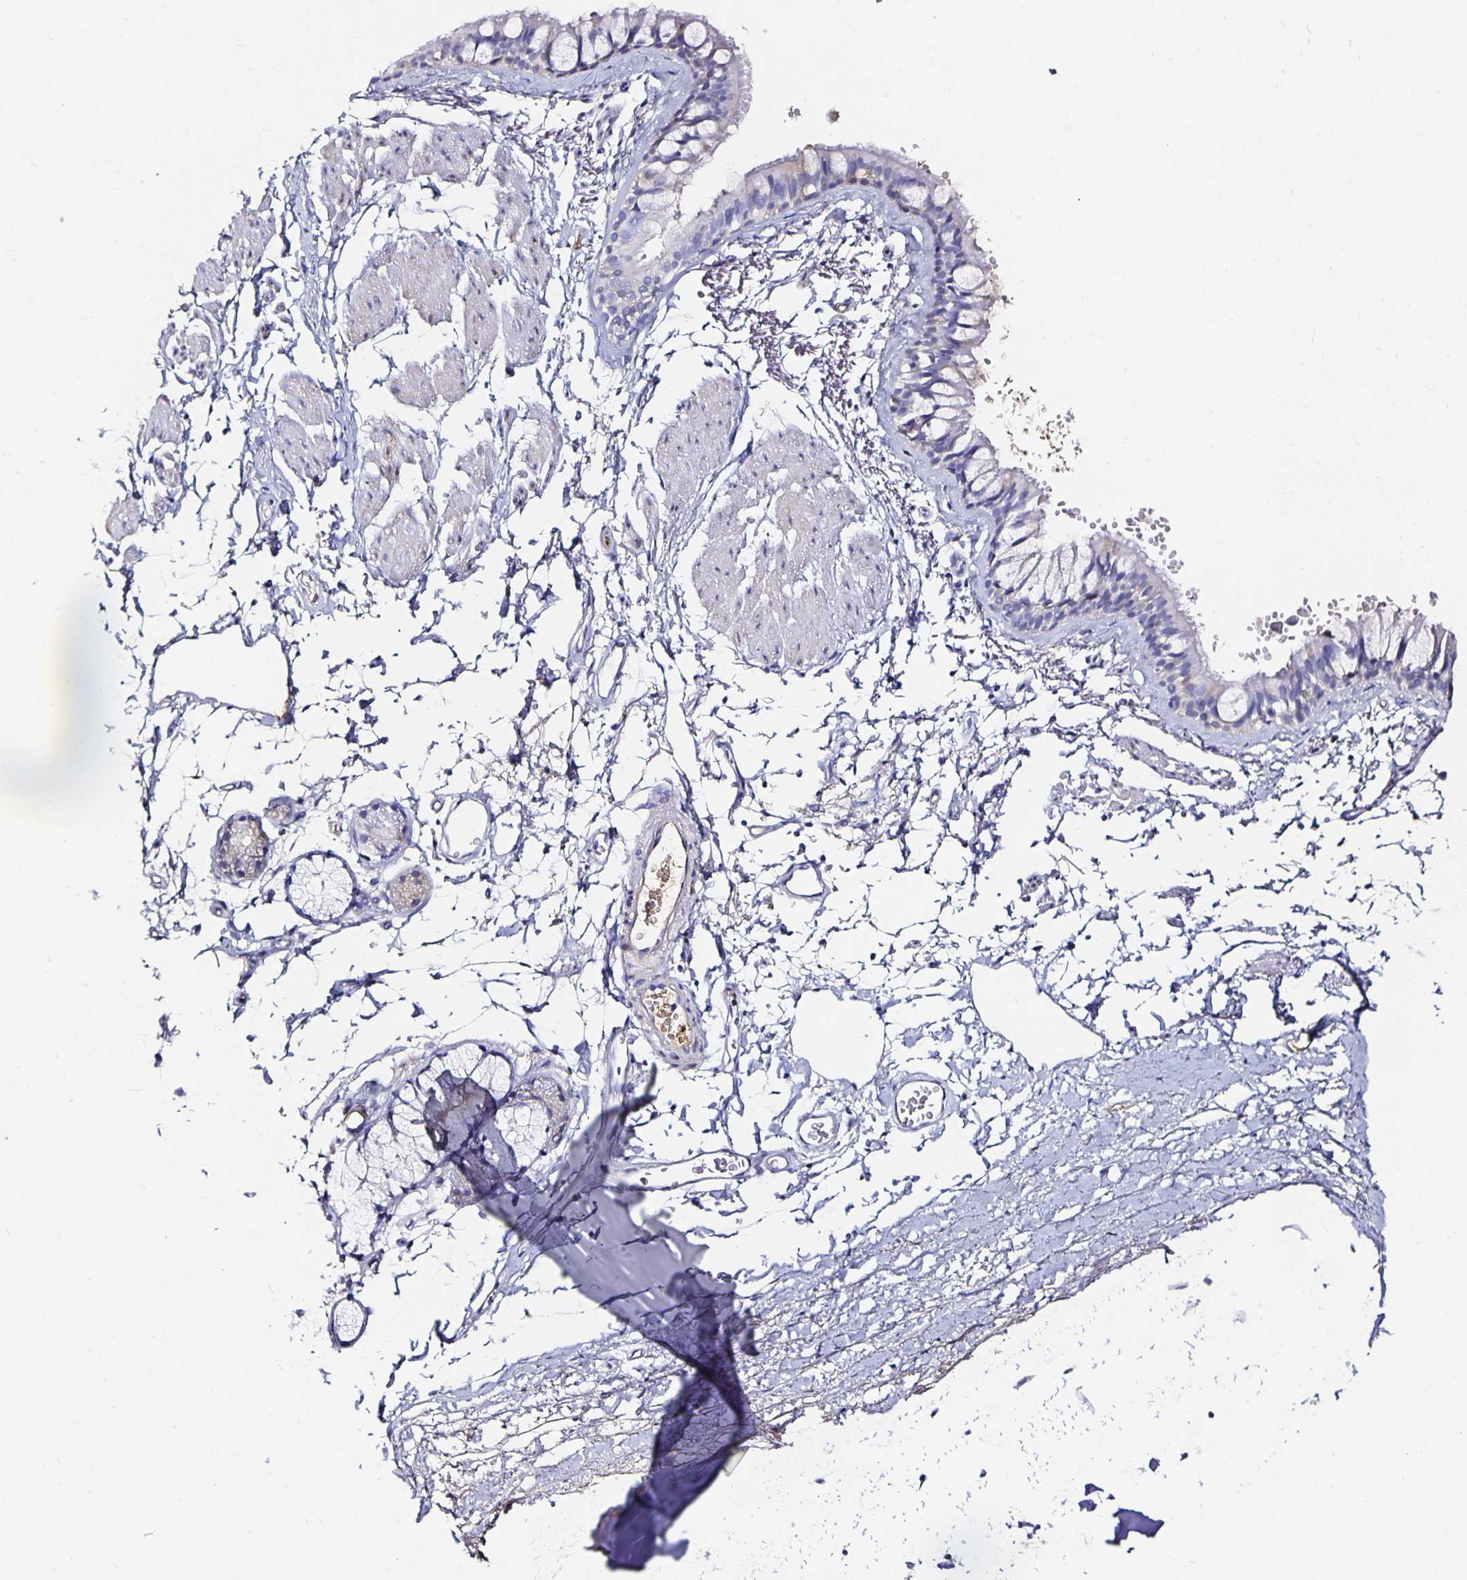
{"staining": {"intensity": "negative", "quantity": "none", "location": "none"}, "tissue": "bronchus", "cell_type": "Respiratory epithelial cells", "image_type": "normal", "snomed": [{"axis": "morphology", "description": "Normal tissue, NOS"}, {"axis": "topography", "description": "Cartilage tissue"}, {"axis": "topography", "description": "Bronchus"}, {"axis": "topography", "description": "Peripheral nerve tissue"}], "caption": "Photomicrograph shows no protein positivity in respiratory epithelial cells of benign bronchus.", "gene": "TTR", "patient": {"sex": "female", "age": 59}}